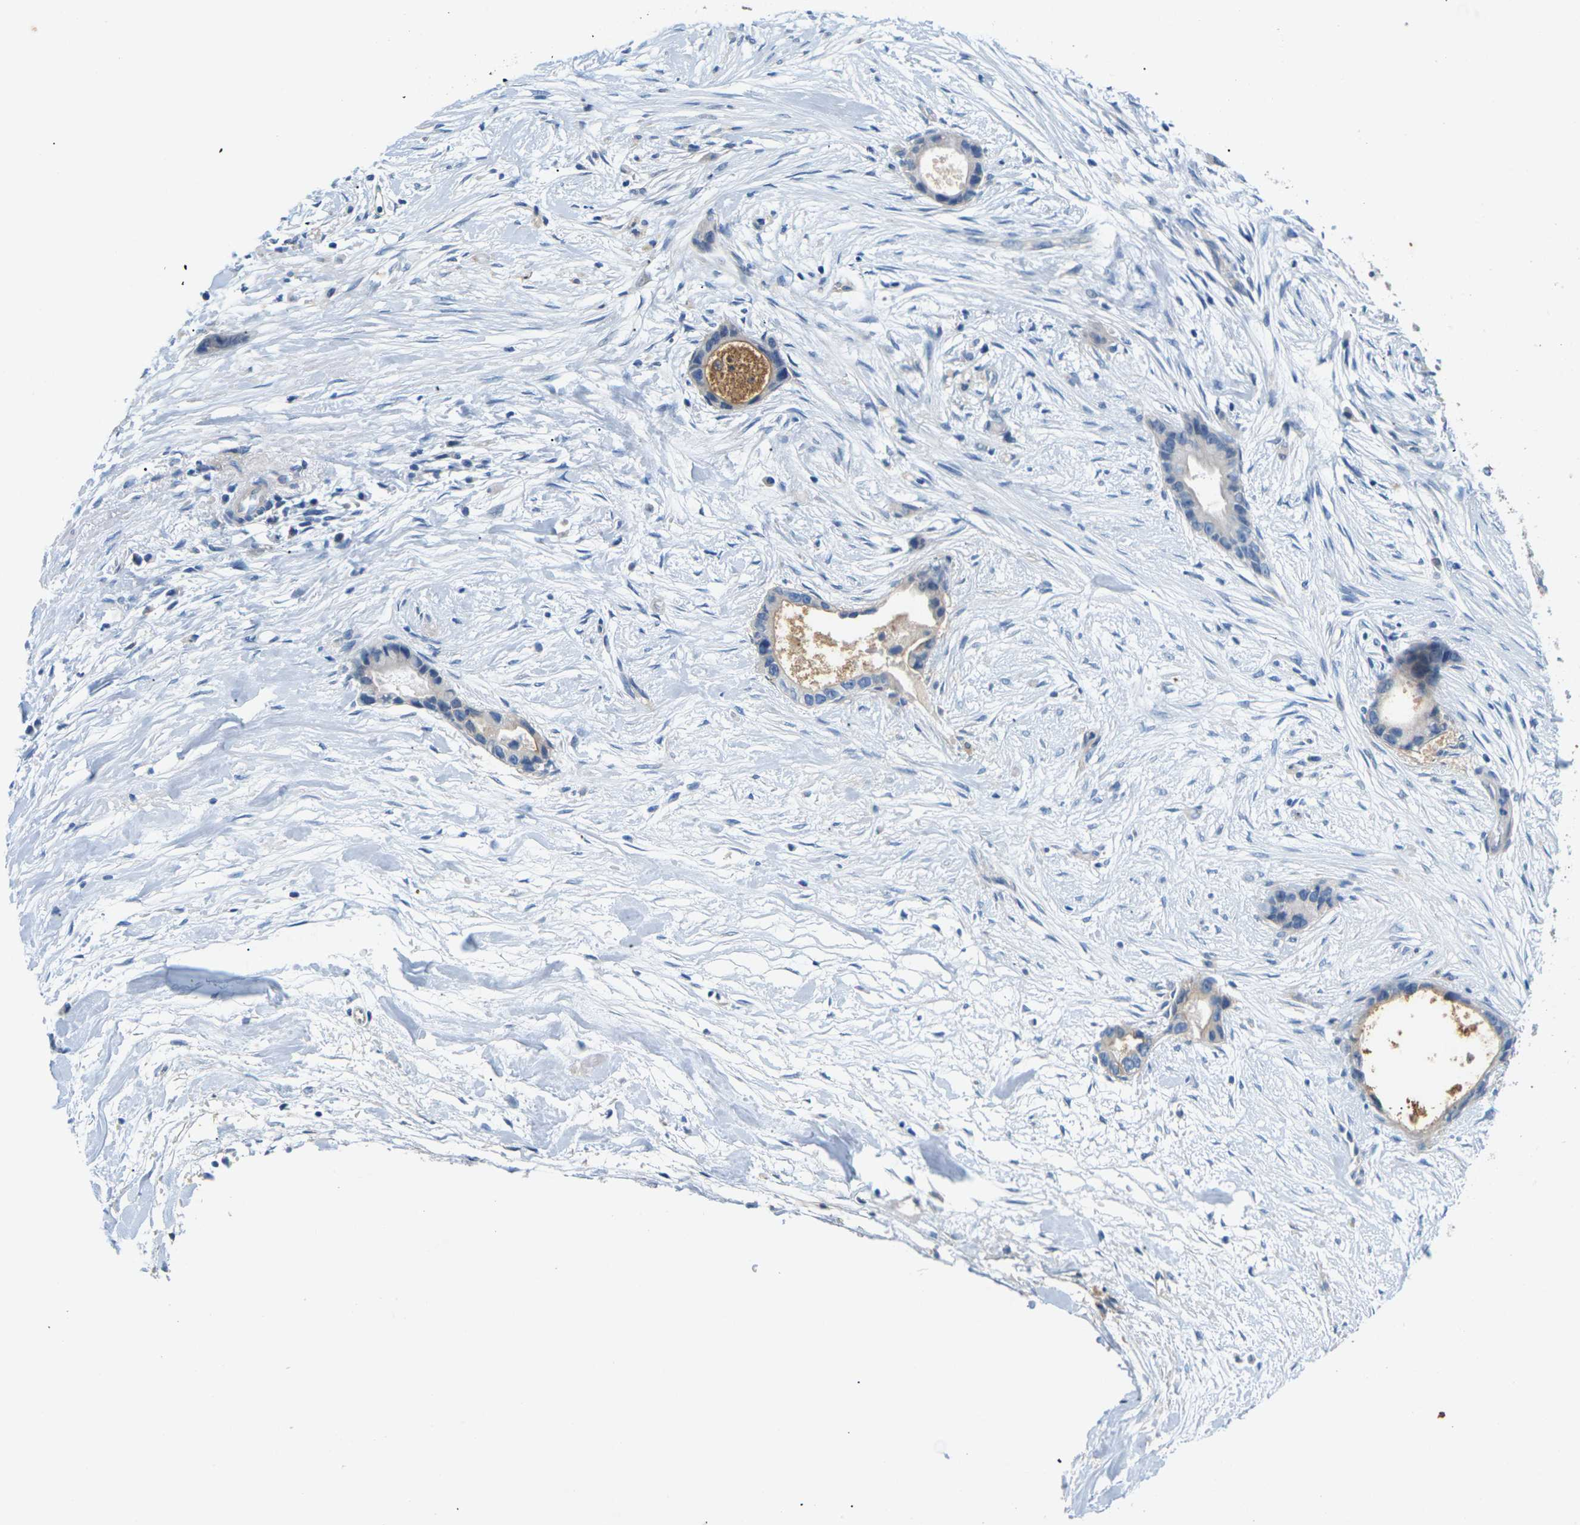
{"staining": {"intensity": "negative", "quantity": "none", "location": "none"}, "tissue": "liver cancer", "cell_type": "Tumor cells", "image_type": "cancer", "snomed": [{"axis": "morphology", "description": "Cholangiocarcinoma"}, {"axis": "topography", "description": "Liver"}], "caption": "Tumor cells show no significant protein positivity in liver cancer (cholangiocarcinoma).", "gene": "ITGA5", "patient": {"sex": "female", "age": 55}}